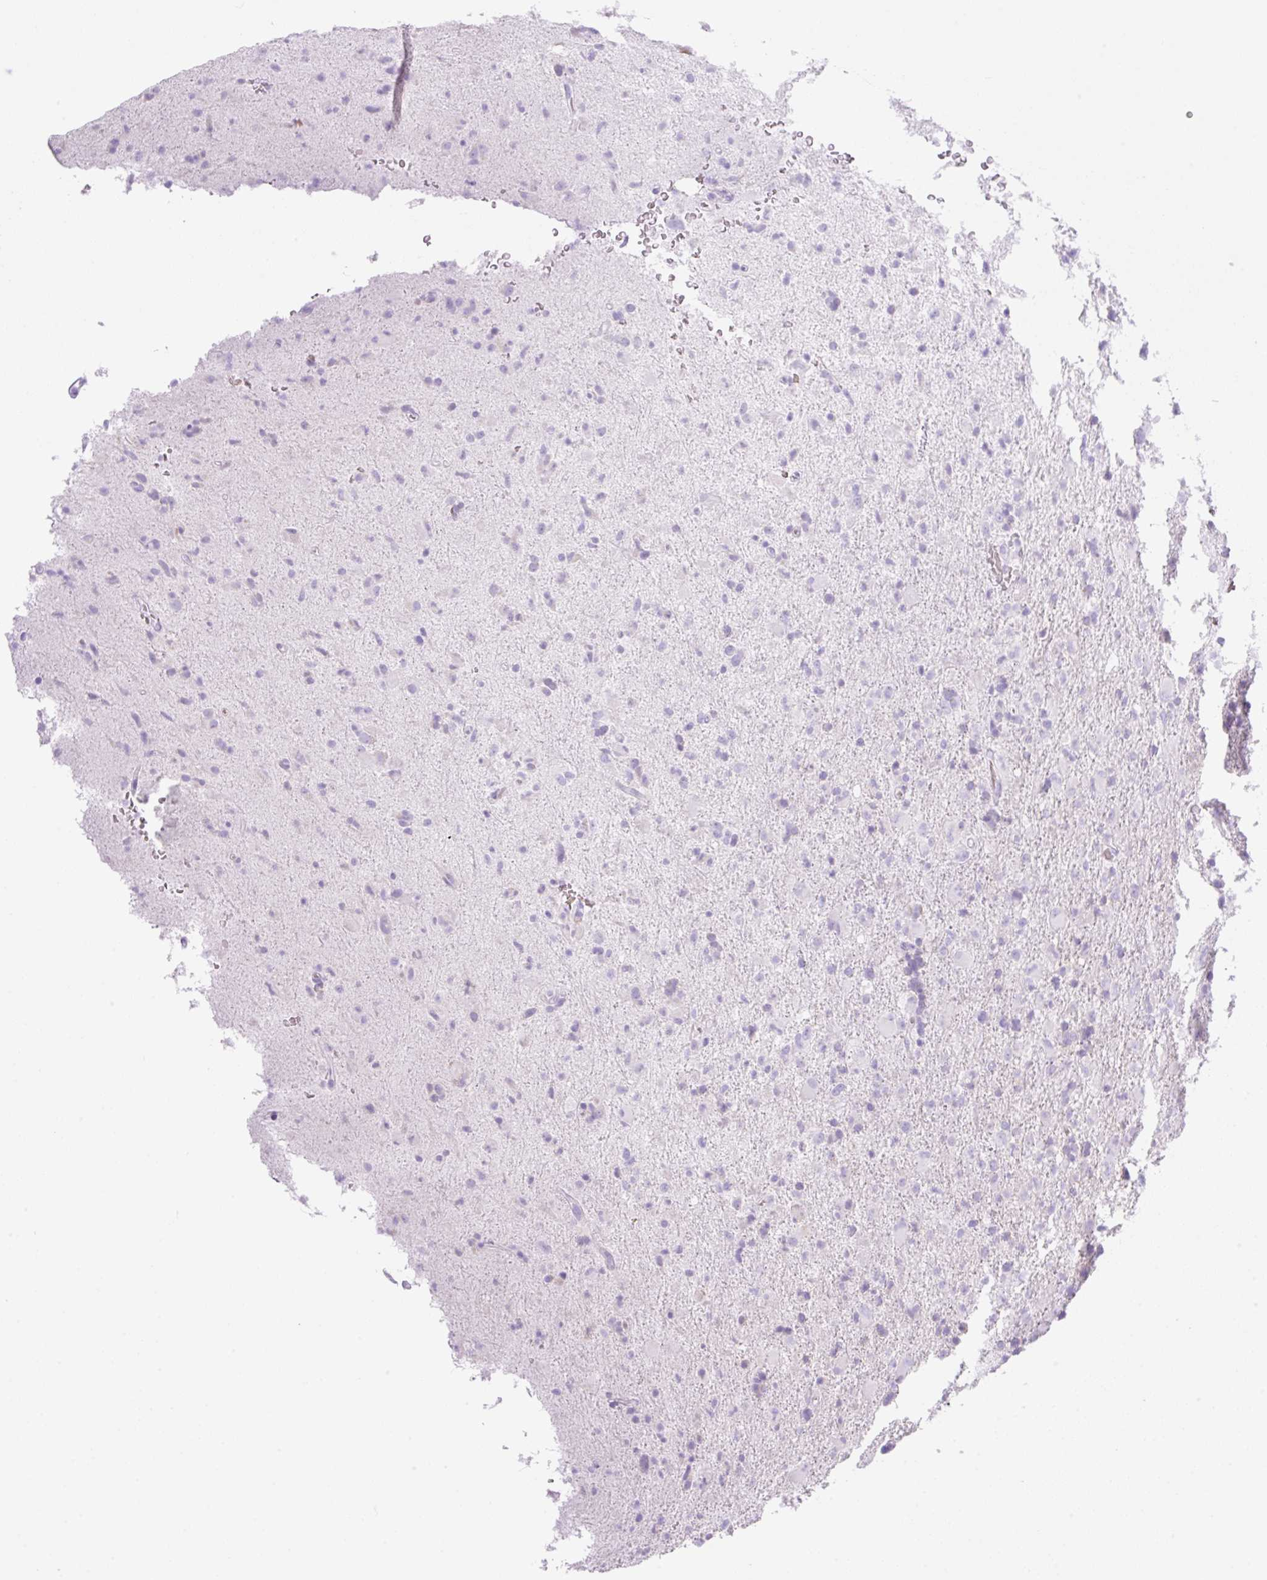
{"staining": {"intensity": "negative", "quantity": "none", "location": "none"}, "tissue": "glioma", "cell_type": "Tumor cells", "image_type": "cancer", "snomed": [{"axis": "morphology", "description": "Glioma, malignant, Low grade"}, {"axis": "topography", "description": "Brain"}], "caption": "IHC histopathology image of neoplastic tissue: malignant low-grade glioma stained with DAB (3,3'-diaminobenzidine) exhibits no significant protein positivity in tumor cells. Nuclei are stained in blue.", "gene": "CDX1", "patient": {"sex": "male", "age": 65}}